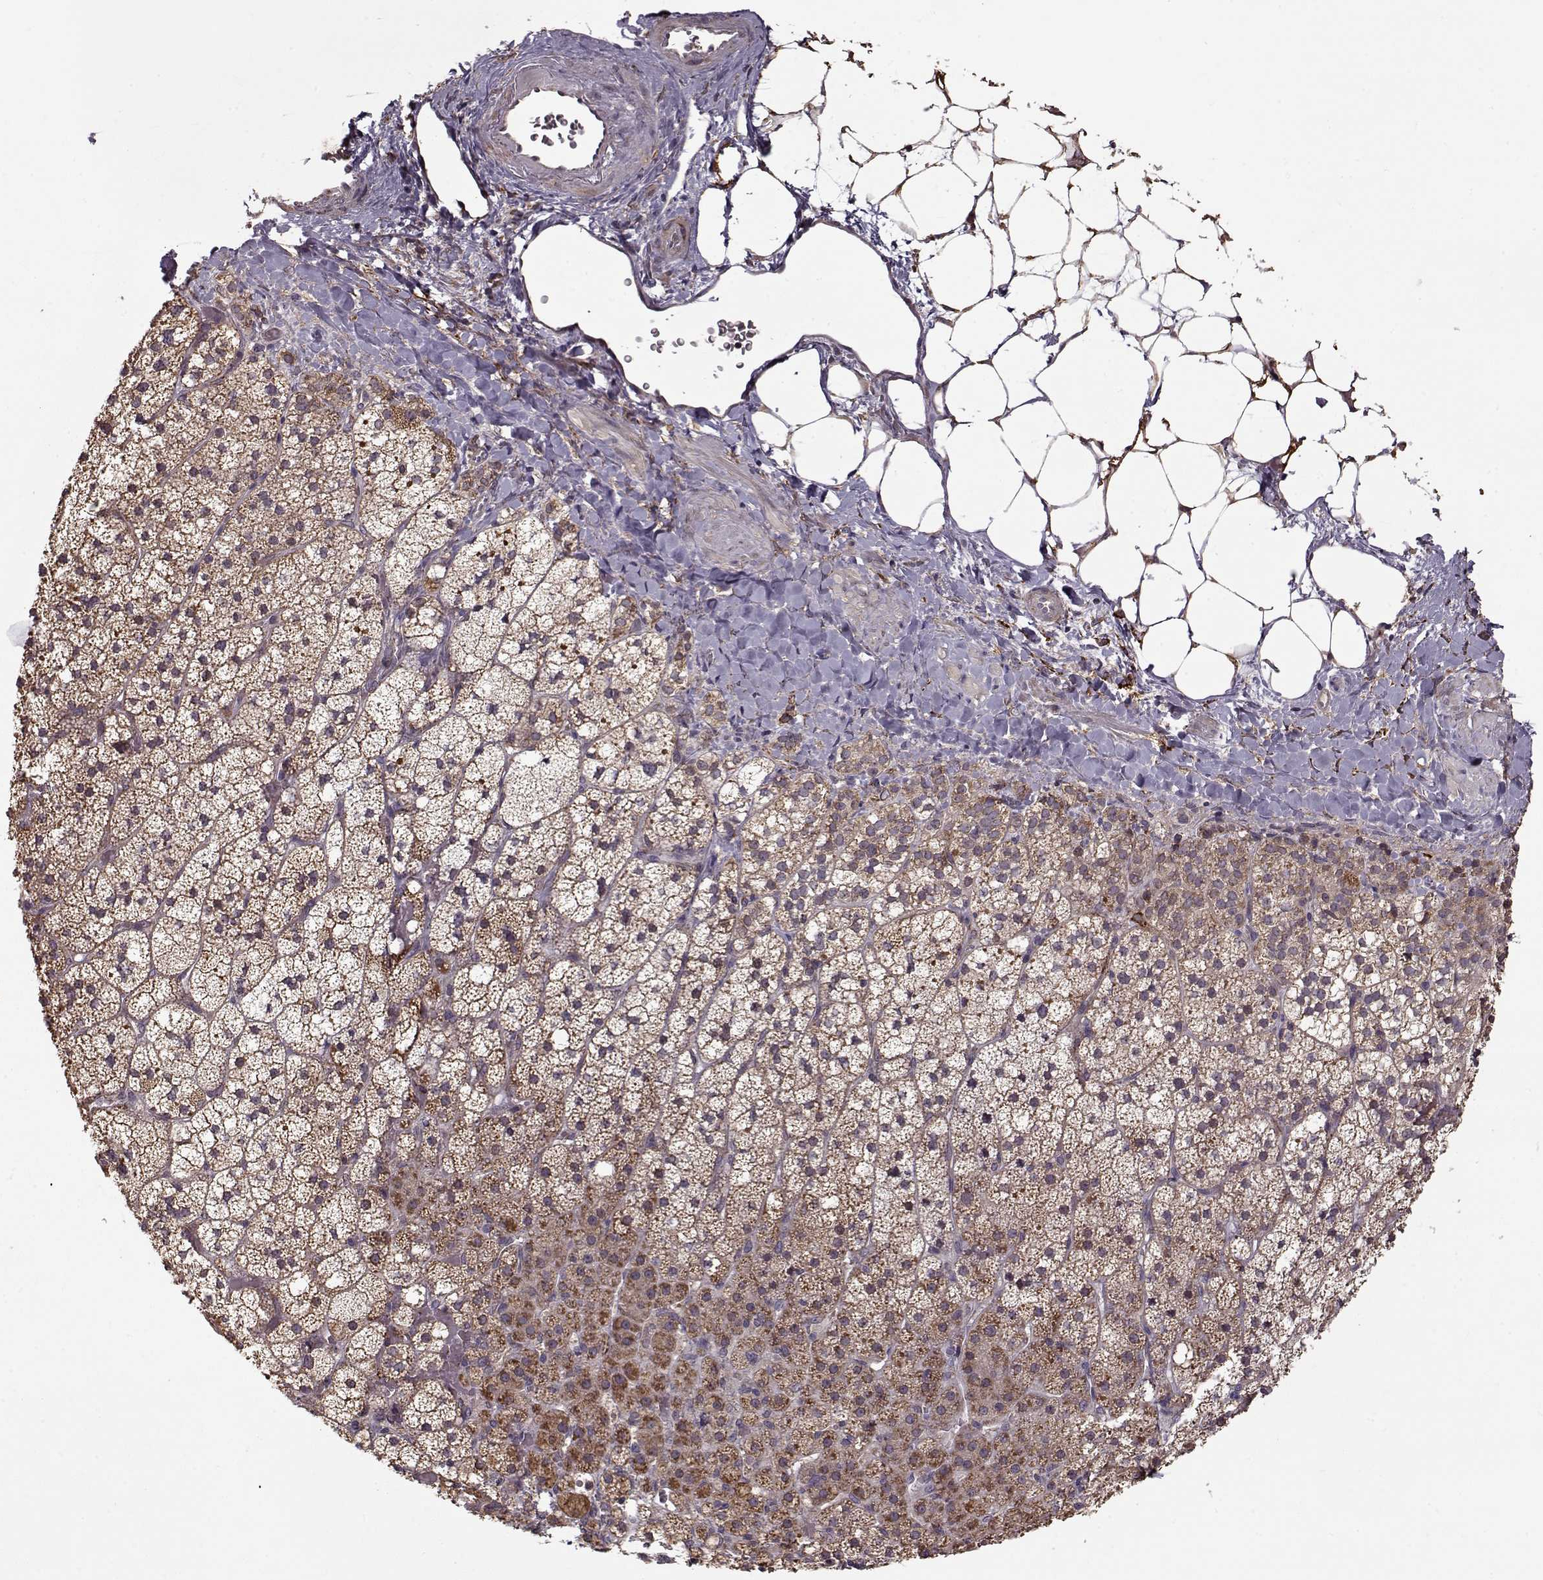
{"staining": {"intensity": "strong", "quantity": ">75%", "location": "cytoplasmic/membranous"}, "tissue": "adrenal gland", "cell_type": "Glandular cells", "image_type": "normal", "snomed": [{"axis": "morphology", "description": "Normal tissue, NOS"}, {"axis": "topography", "description": "Adrenal gland"}], "caption": "IHC (DAB) staining of benign adrenal gland displays strong cytoplasmic/membranous protein positivity in about >75% of glandular cells. The staining was performed using DAB to visualize the protein expression in brown, while the nuclei were stained in blue with hematoxylin (Magnification: 20x).", "gene": "IMMP1L", "patient": {"sex": "male", "age": 53}}